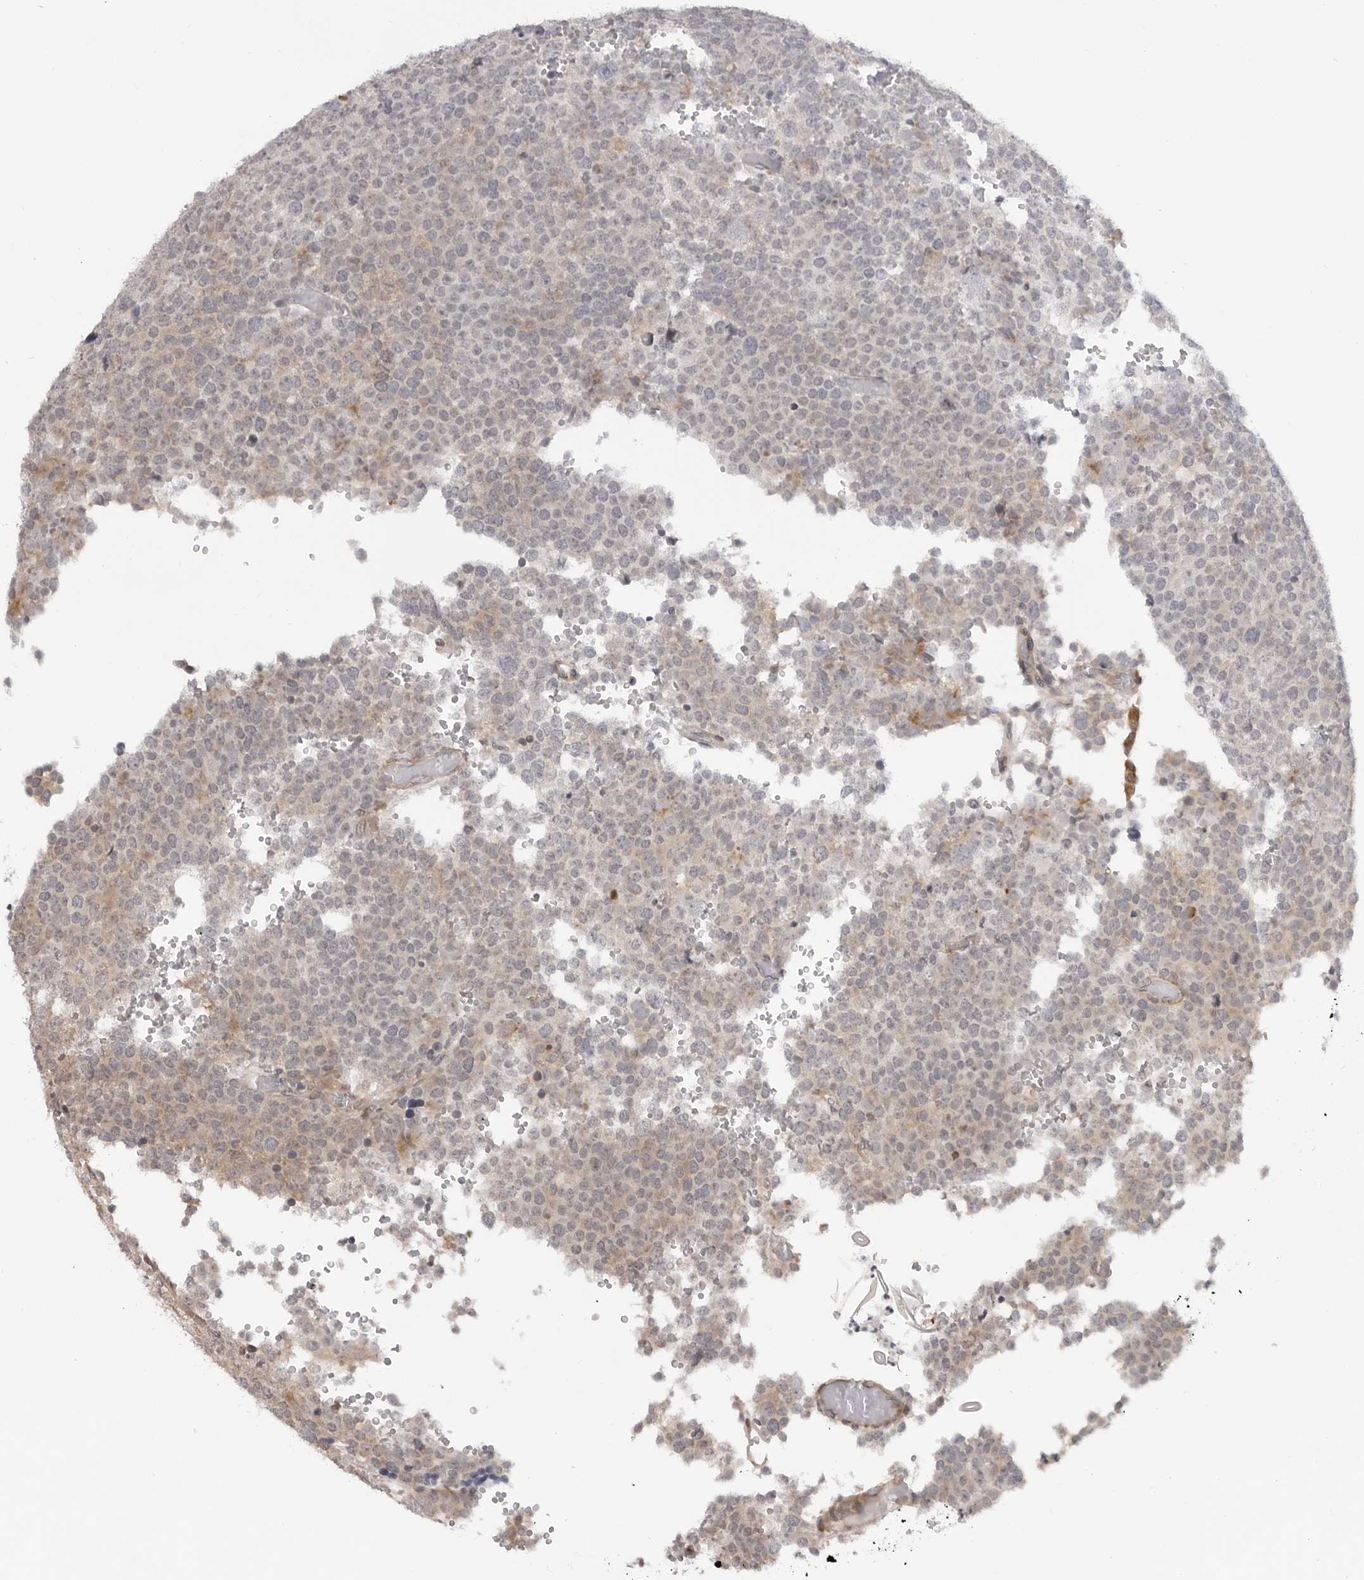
{"staining": {"intensity": "weak", "quantity": ">75%", "location": "cytoplasmic/membranous"}, "tissue": "testis cancer", "cell_type": "Tumor cells", "image_type": "cancer", "snomed": [{"axis": "morphology", "description": "Seminoma, NOS"}, {"axis": "topography", "description": "Testis"}], "caption": "Immunohistochemistry (IHC) photomicrograph of neoplastic tissue: testis seminoma stained using immunohistochemistry reveals low levels of weak protein expression localized specifically in the cytoplasmic/membranous of tumor cells, appearing as a cytoplasmic/membranous brown color.", "gene": "SRGAP2", "patient": {"sex": "male", "age": 71}}